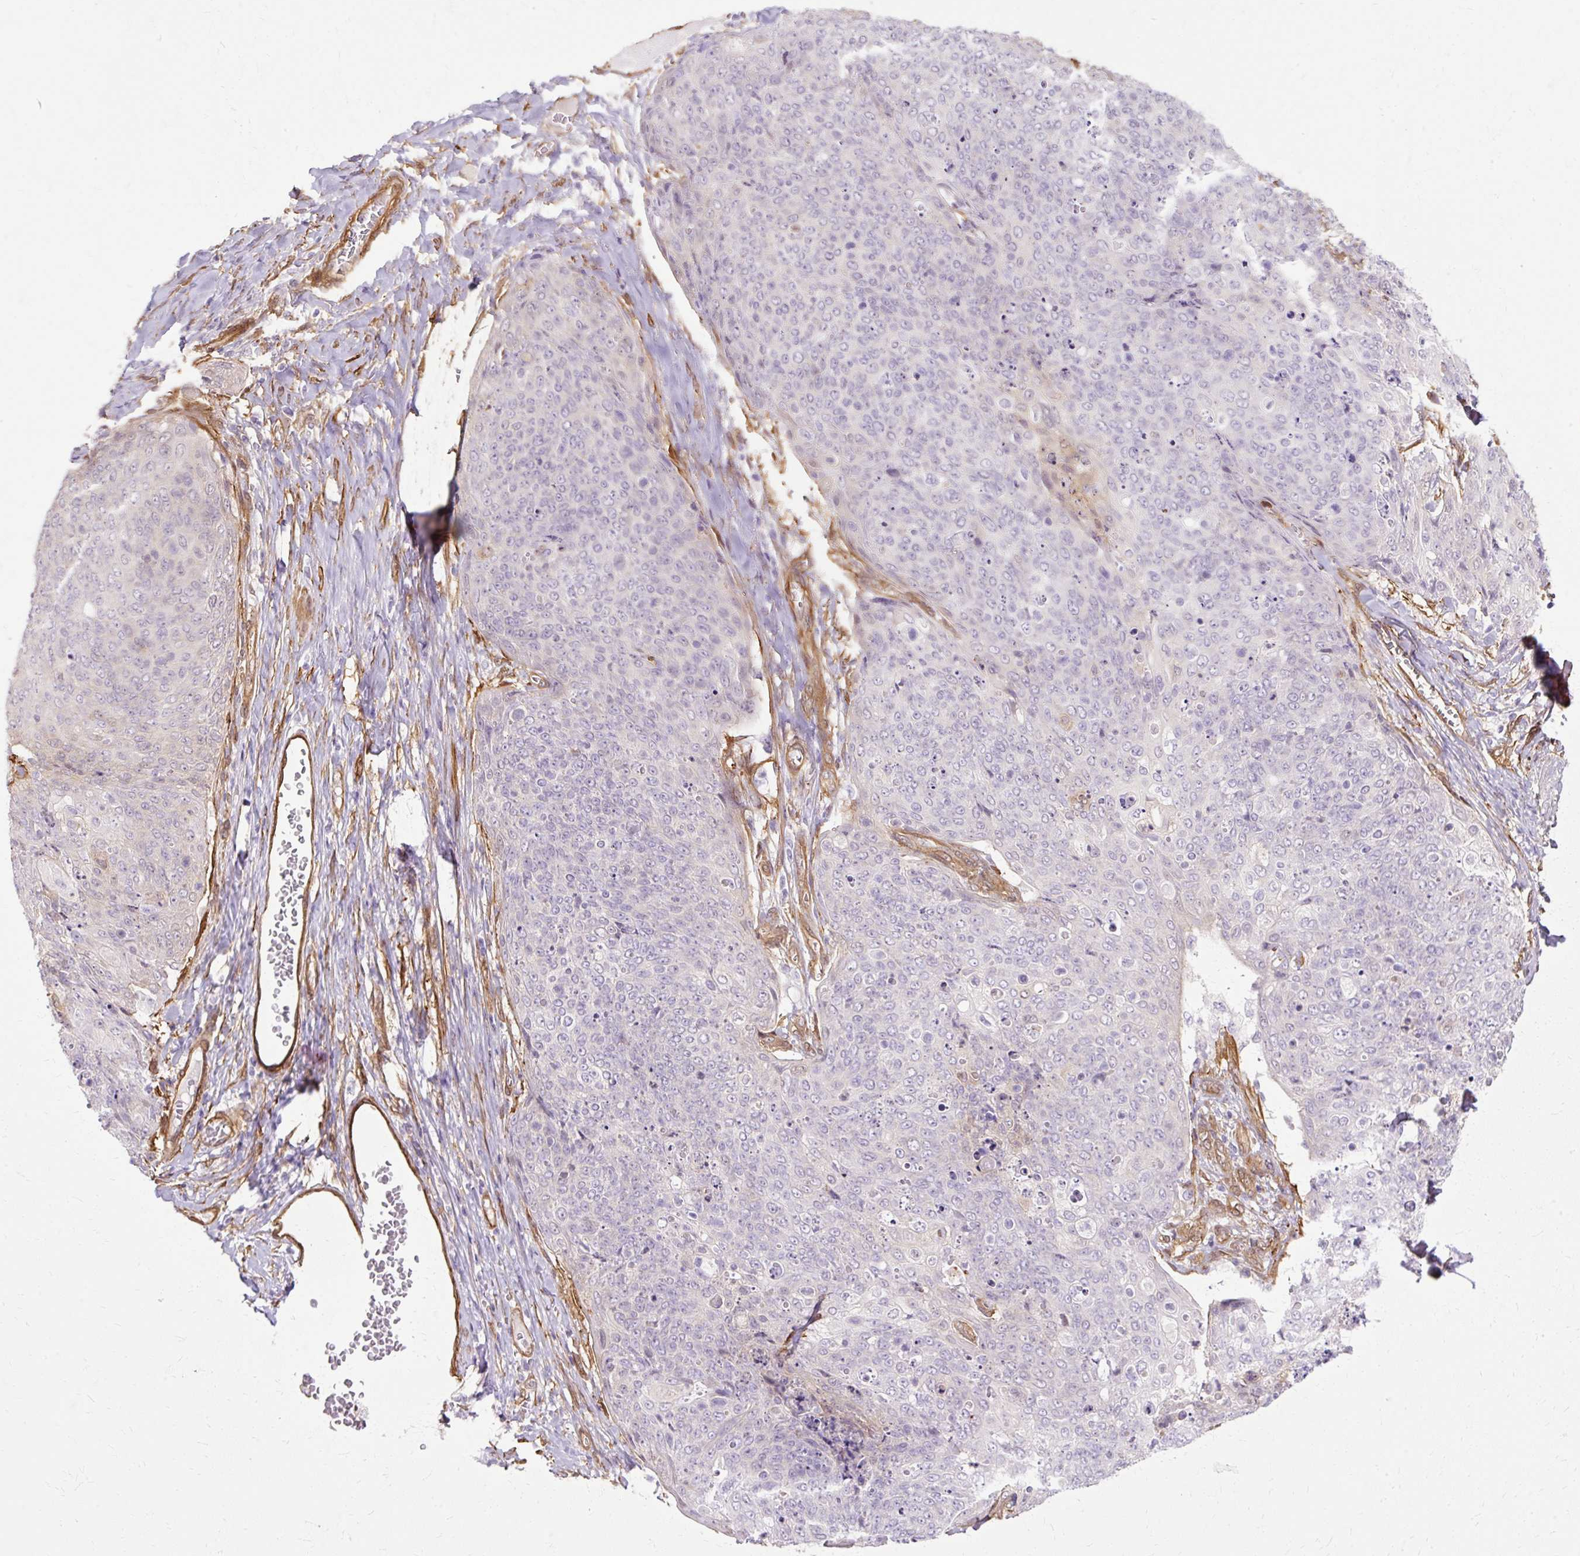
{"staining": {"intensity": "negative", "quantity": "none", "location": "none"}, "tissue": "skin cancer", "cell_type": "Tumor cells", "image_type": "cancer", "snomed": [{"axis": "morphology", "description": "Squamous cell carcinoma, NOS"}, {"axis": "topography", "description": "Skin"}, {"axis": "topography", "description": "Vulva"}], "caption": "Skin squamous cell carcinoma was stained to show a protein in brown. There is no significant expression in tumor cells.", "gene": "CNN3", "patient": {"sex": "female", "age": 85}}